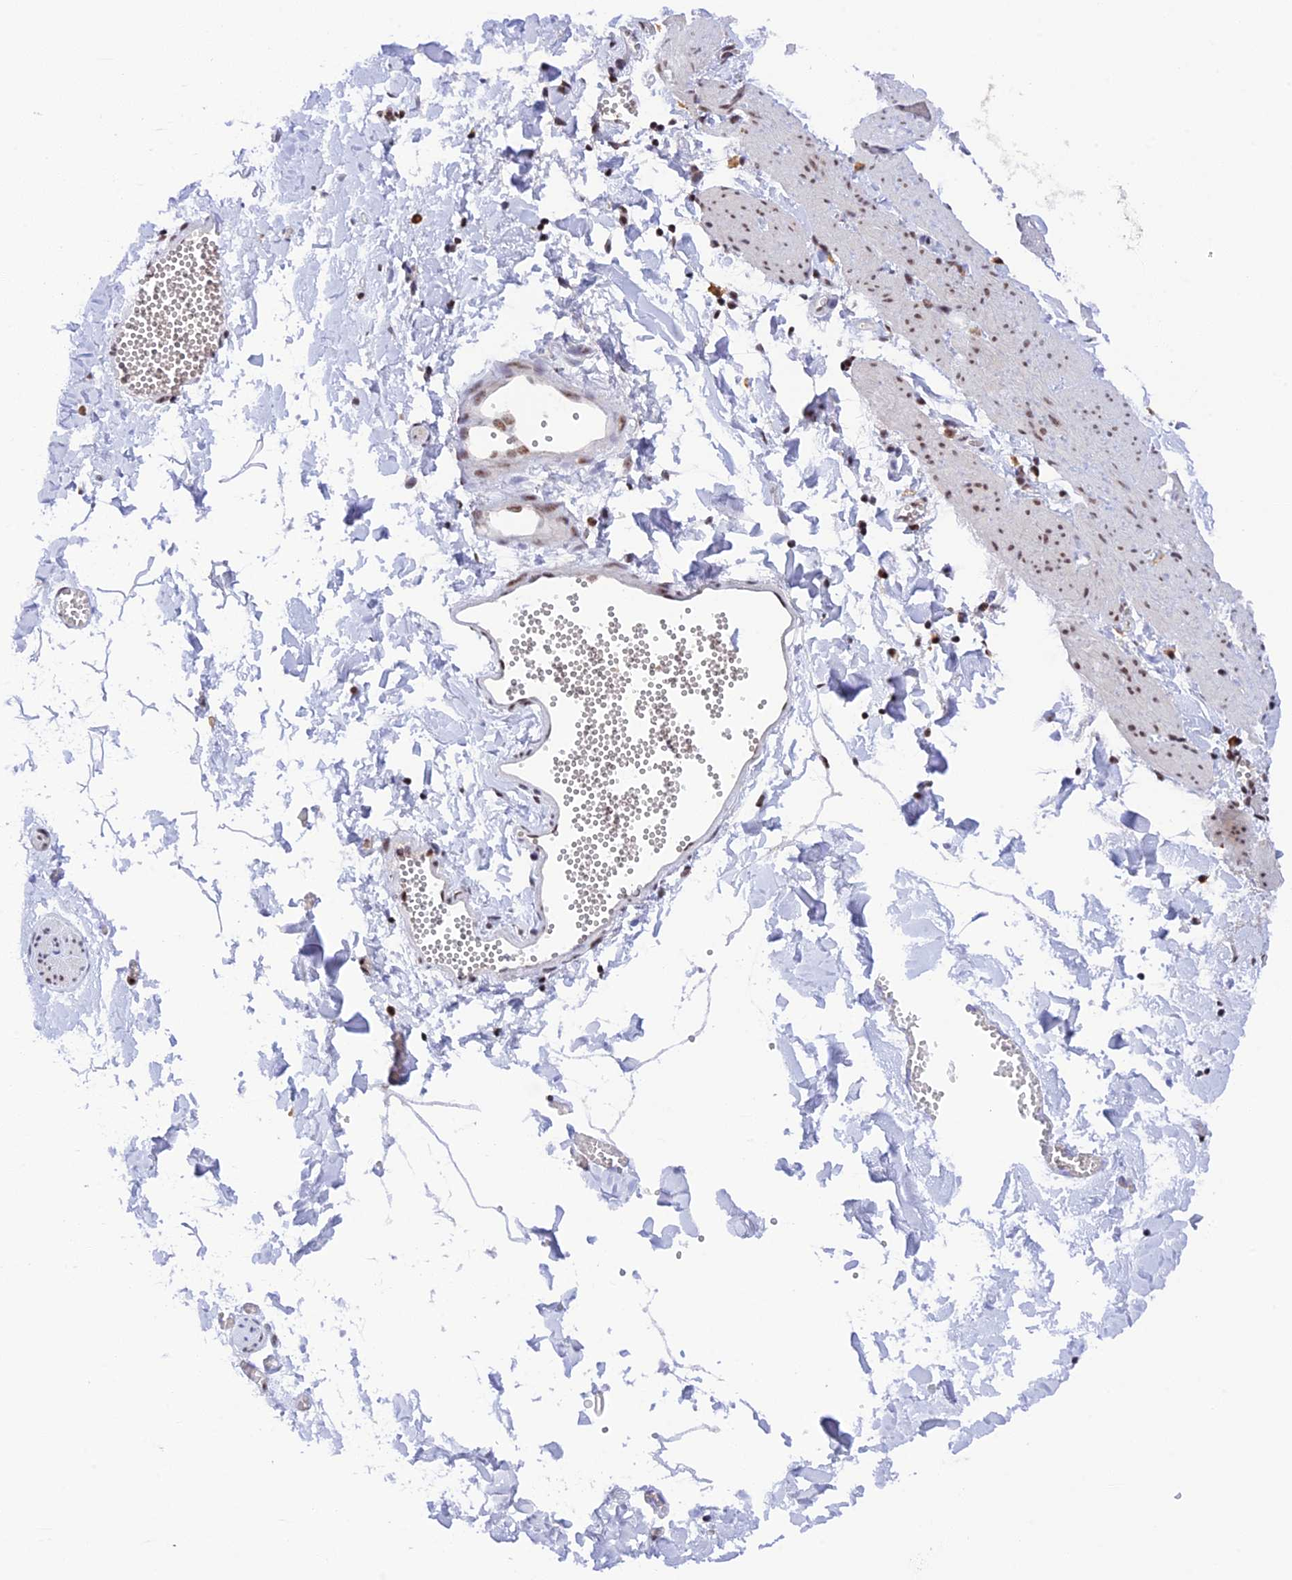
{"staining": {"intensity": "weak", "quantity": "25%-75%", "location": "nuclear"}, "tissue": "adipose tissue", "cell_type": "Adipocytes", "image_type": "normal", "snomed": [{"axis": "morphology", "description": "Normal tissue, NOS"}, {"axis": "topography", "description": "Gallbladder"}, {"axis": "topography", "description": "Peripheral nerve tissue"}], "caption": "IHC staining of unremarkable adipose tissue, which exhibits low levels of weak nuclear expression in about 25%-75% of adipocytes indicating weak nuclear protein positivity. The staining was performed using DAB (brown) for protein detection and nuclei were counterstained in hematoxylin (blue).", "gene": "THAP11", "patient": {"sex": "male", "age": 38}}